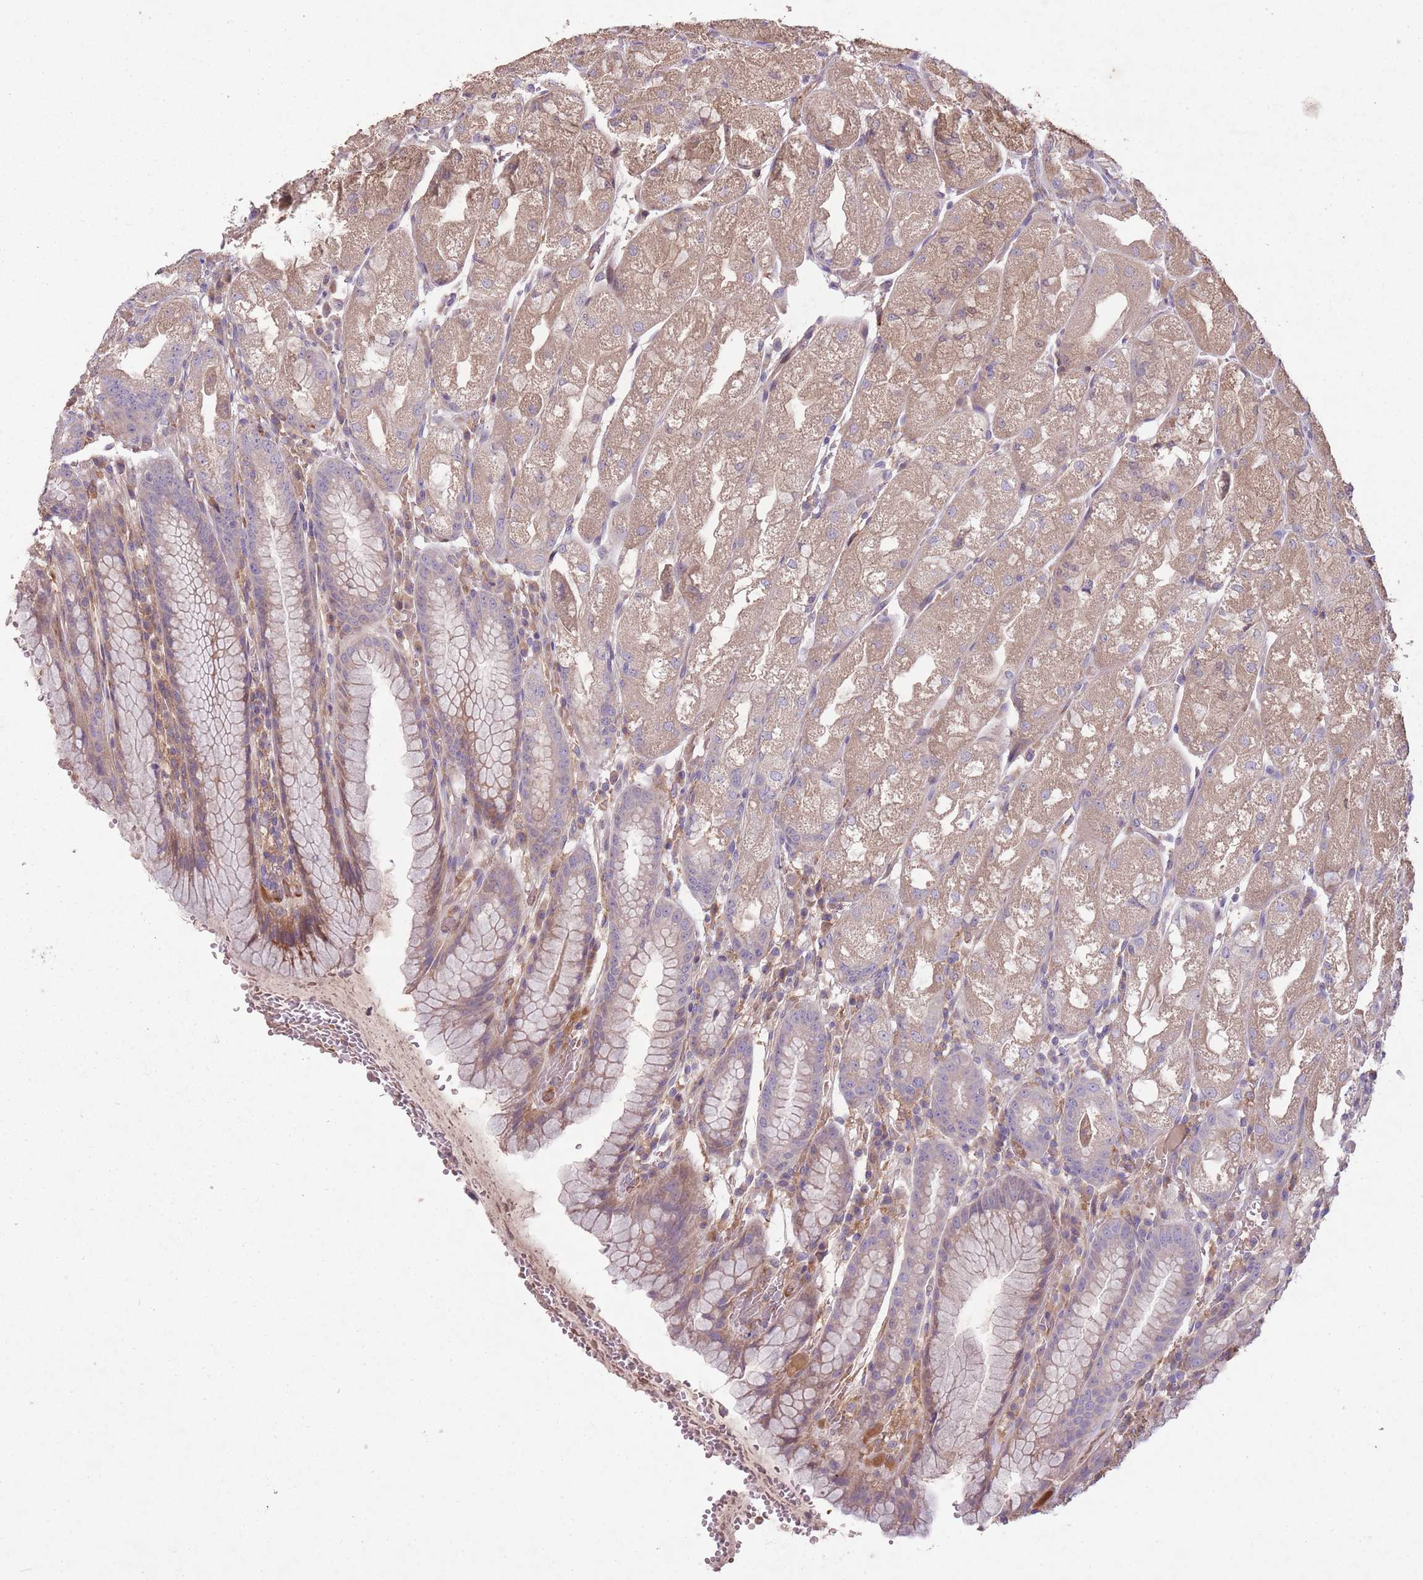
{"staining": {"intensity": "weak", "quantity": ">75%", "location": "cytoplasmic/membranous"}, "tissue": "stomach", "cell_type": "Glandular cells", "image_type": "normal", "snomed": [{"axis": "morphology", "description": "Normal tissue, NOS"}, {"axis": "topography", "description": "Stomach, upper"}], "caption": "Unremarkable stomach reveals weak cytoplasmic/membranous staining in about >75% of glandular cells (DAB IHC with brightfield microscopy, high magnification)..", "gene": "OR2V1", "patient": {"sex": "male", "age": 52}}